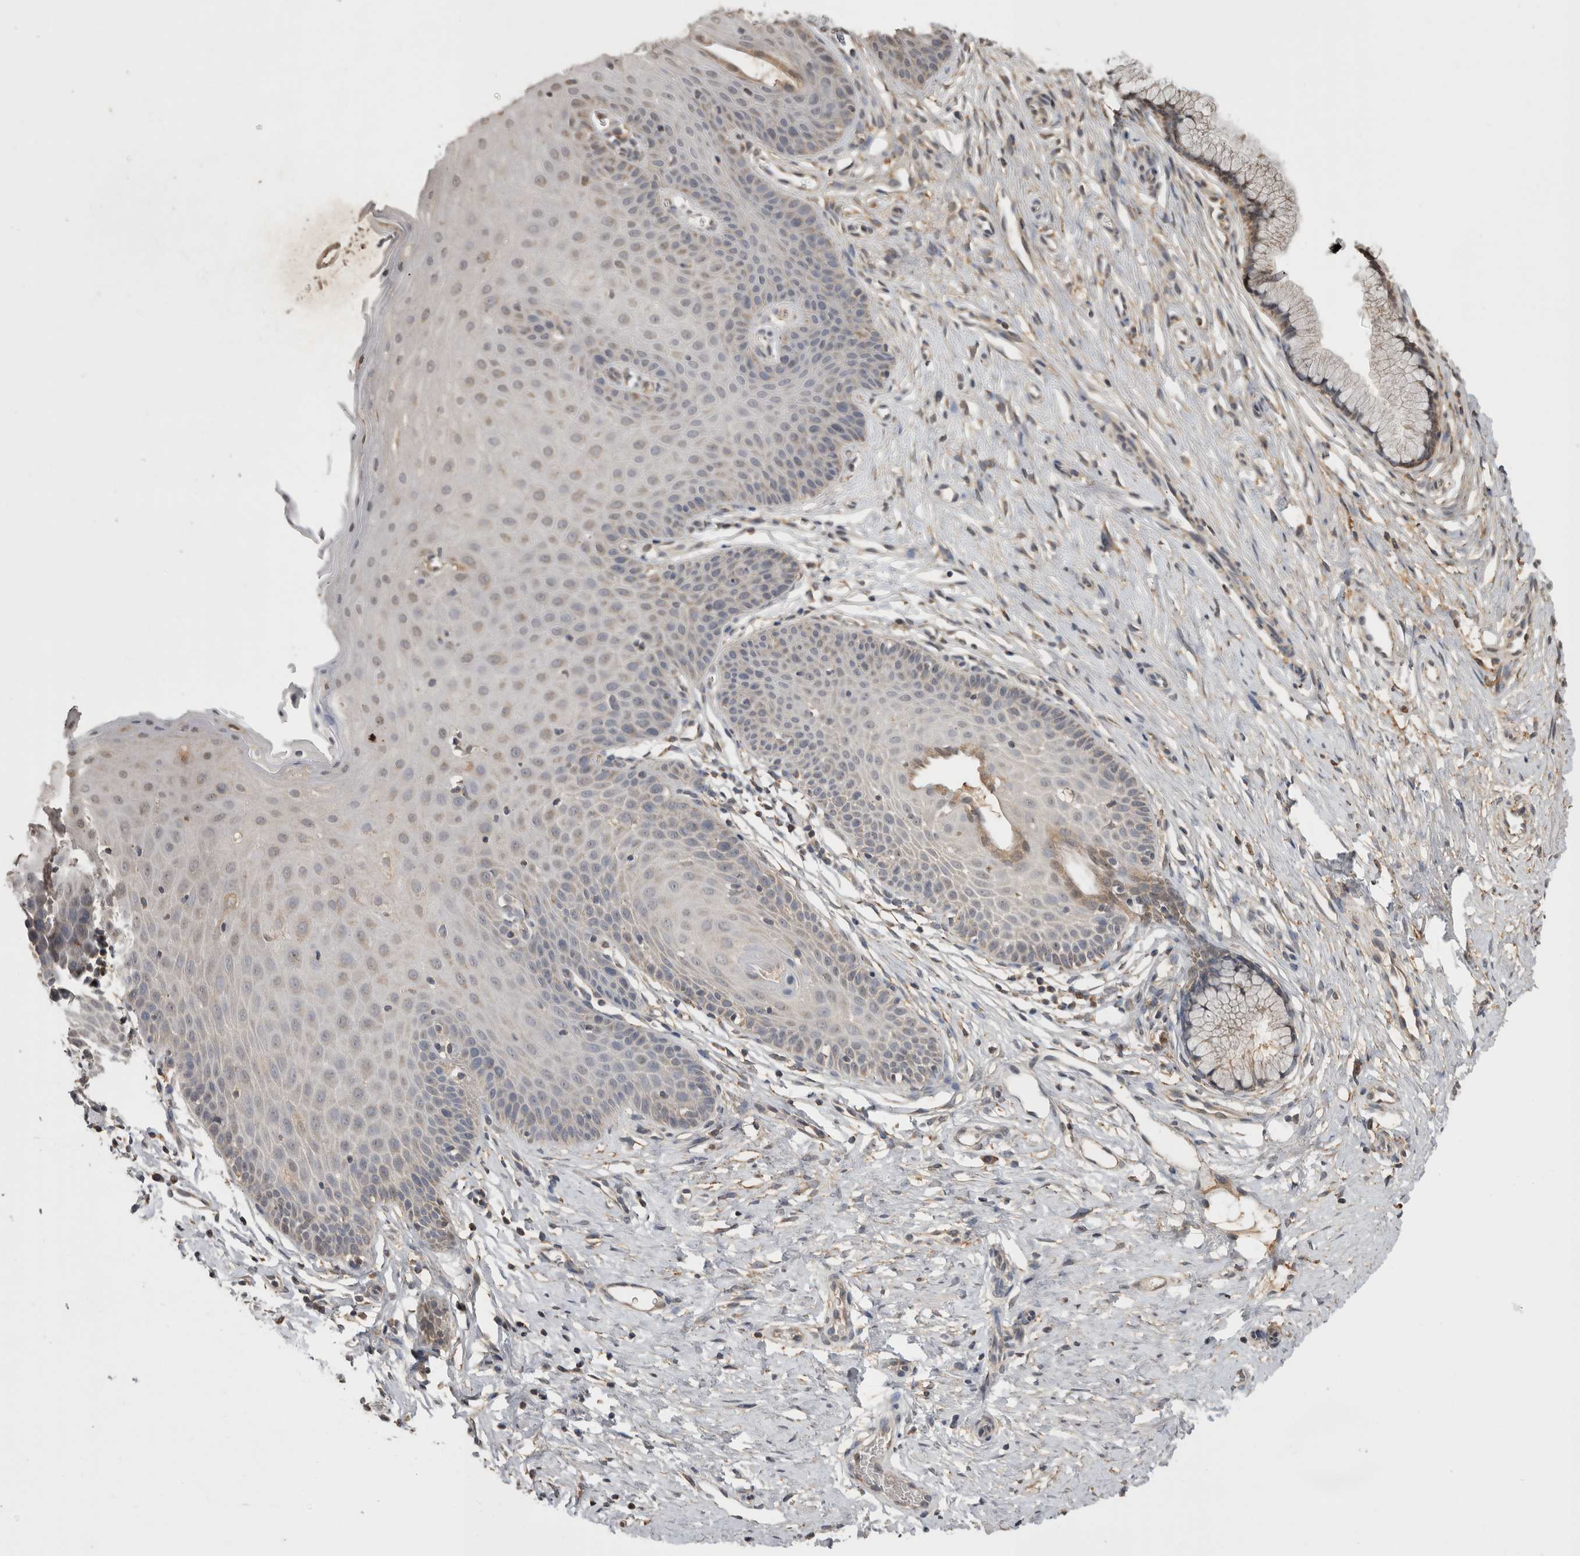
{"staining": {"intensity": "weak", "quantity": "25%-75%", "location": "cytoplasmic/membranous"}, "tissue": "cervix", "cell_type": "Glandular cells", "image_type": "normal", "snomed": [{"axis": "morphology", "description": "Normal tissue, NOS"}, {"axis": "topography", "description": "Cervix"}], "caption": "This image reveals immunohistochemistry (IHC) staining of benign human cervix, with low weak cytoplasmic/membranous expression in about 25%-75% of glandular cells.", "gene": "PREP", "patient": {"sex": "female", "age": 36}}